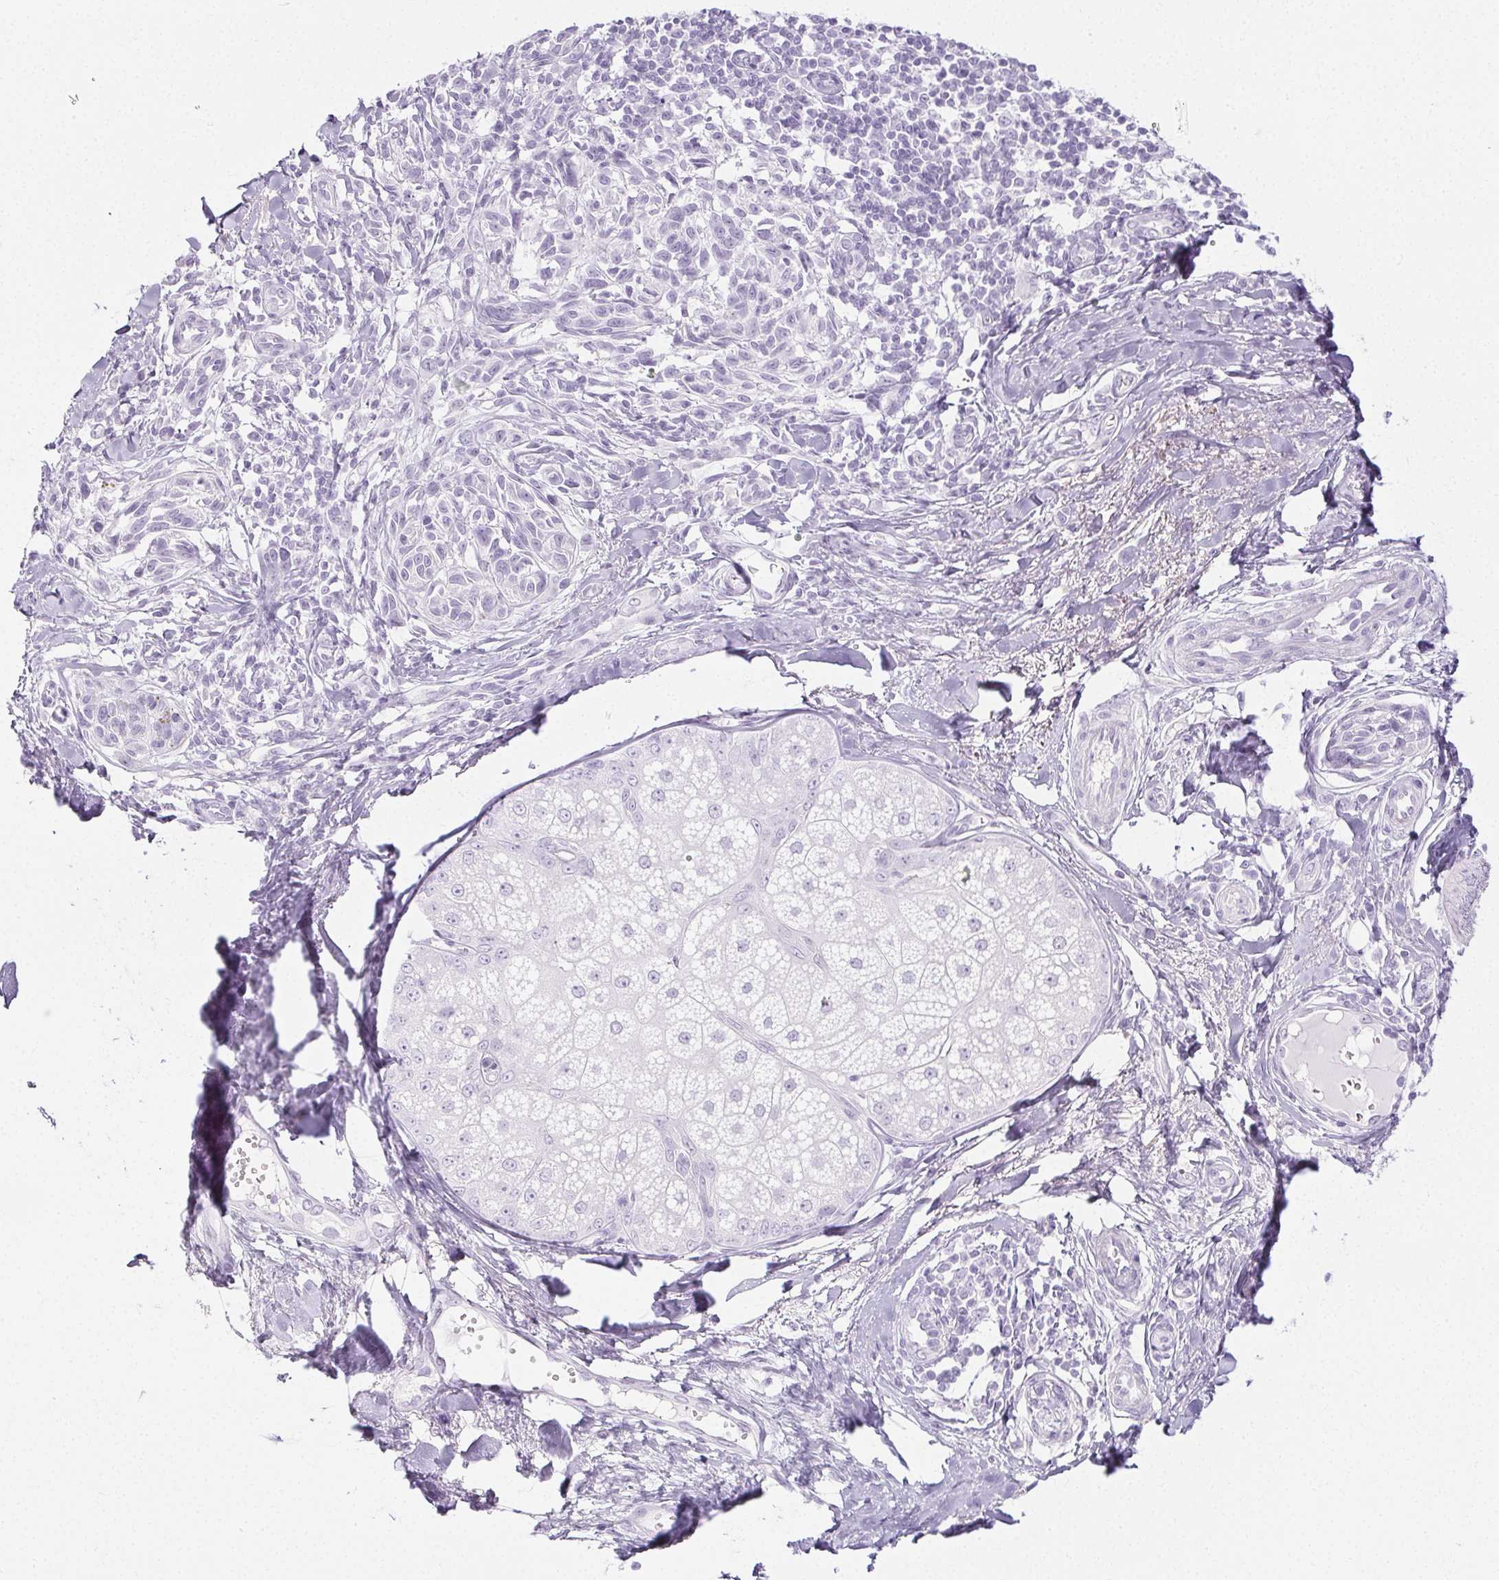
{"staining": {"intensity": "negative", "quantity": "none", "location": "none"}, "tissue": "melanoma", "cell_type": "Tumor cells", "image_type": "cancer", "snomed": [{"axis": "morphology", "description": "Malignant melanoma, NOS"}, {"axis": "topography", "description": "Skin"}], "caption": "Immunohistochemistry of human malignant melanoma reveals no positivity in tumor cells.", "gene": "PI3", "patient": {"sex": "female", "age": 86}}